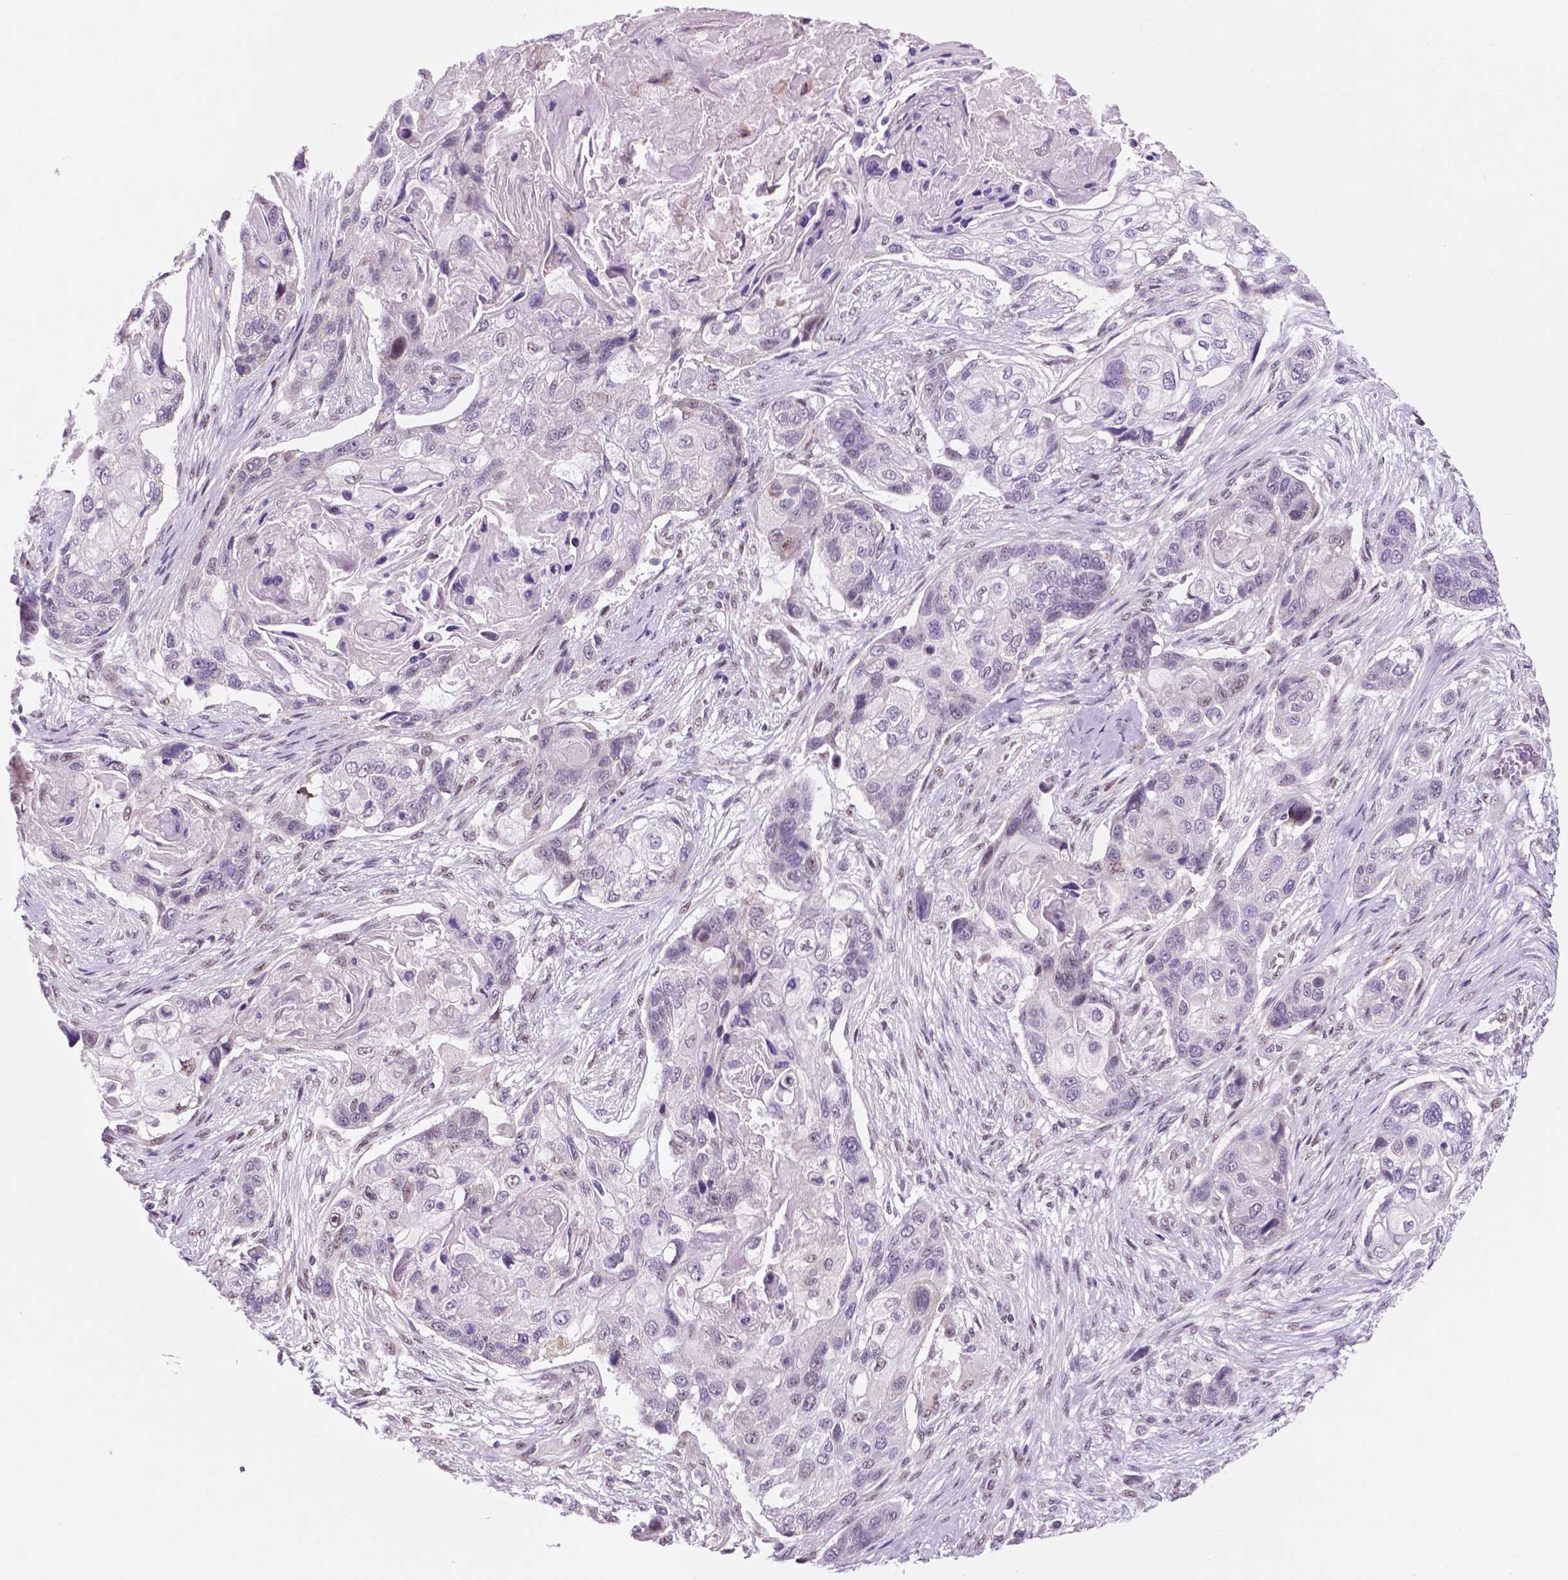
{"staining": {"intensity": "weak", "quantity": "<25%", "location": "nuclear"}, "tissue": "lung cancer", "cell_type": "Tumor cells", "image_type": "cancer", "snomed": [{"axis": "morphology", "description": "Squamous cell carcinoma, NOS"}, {"axis": "topography", "description": "Lung"}], "caption": "A photomicrograph of human lung cancer (squamous cell carcinoma) is negative for staining in tumor cells.", "gene": "C18orf21", "patient": {"sex": "male", "age": 69}}